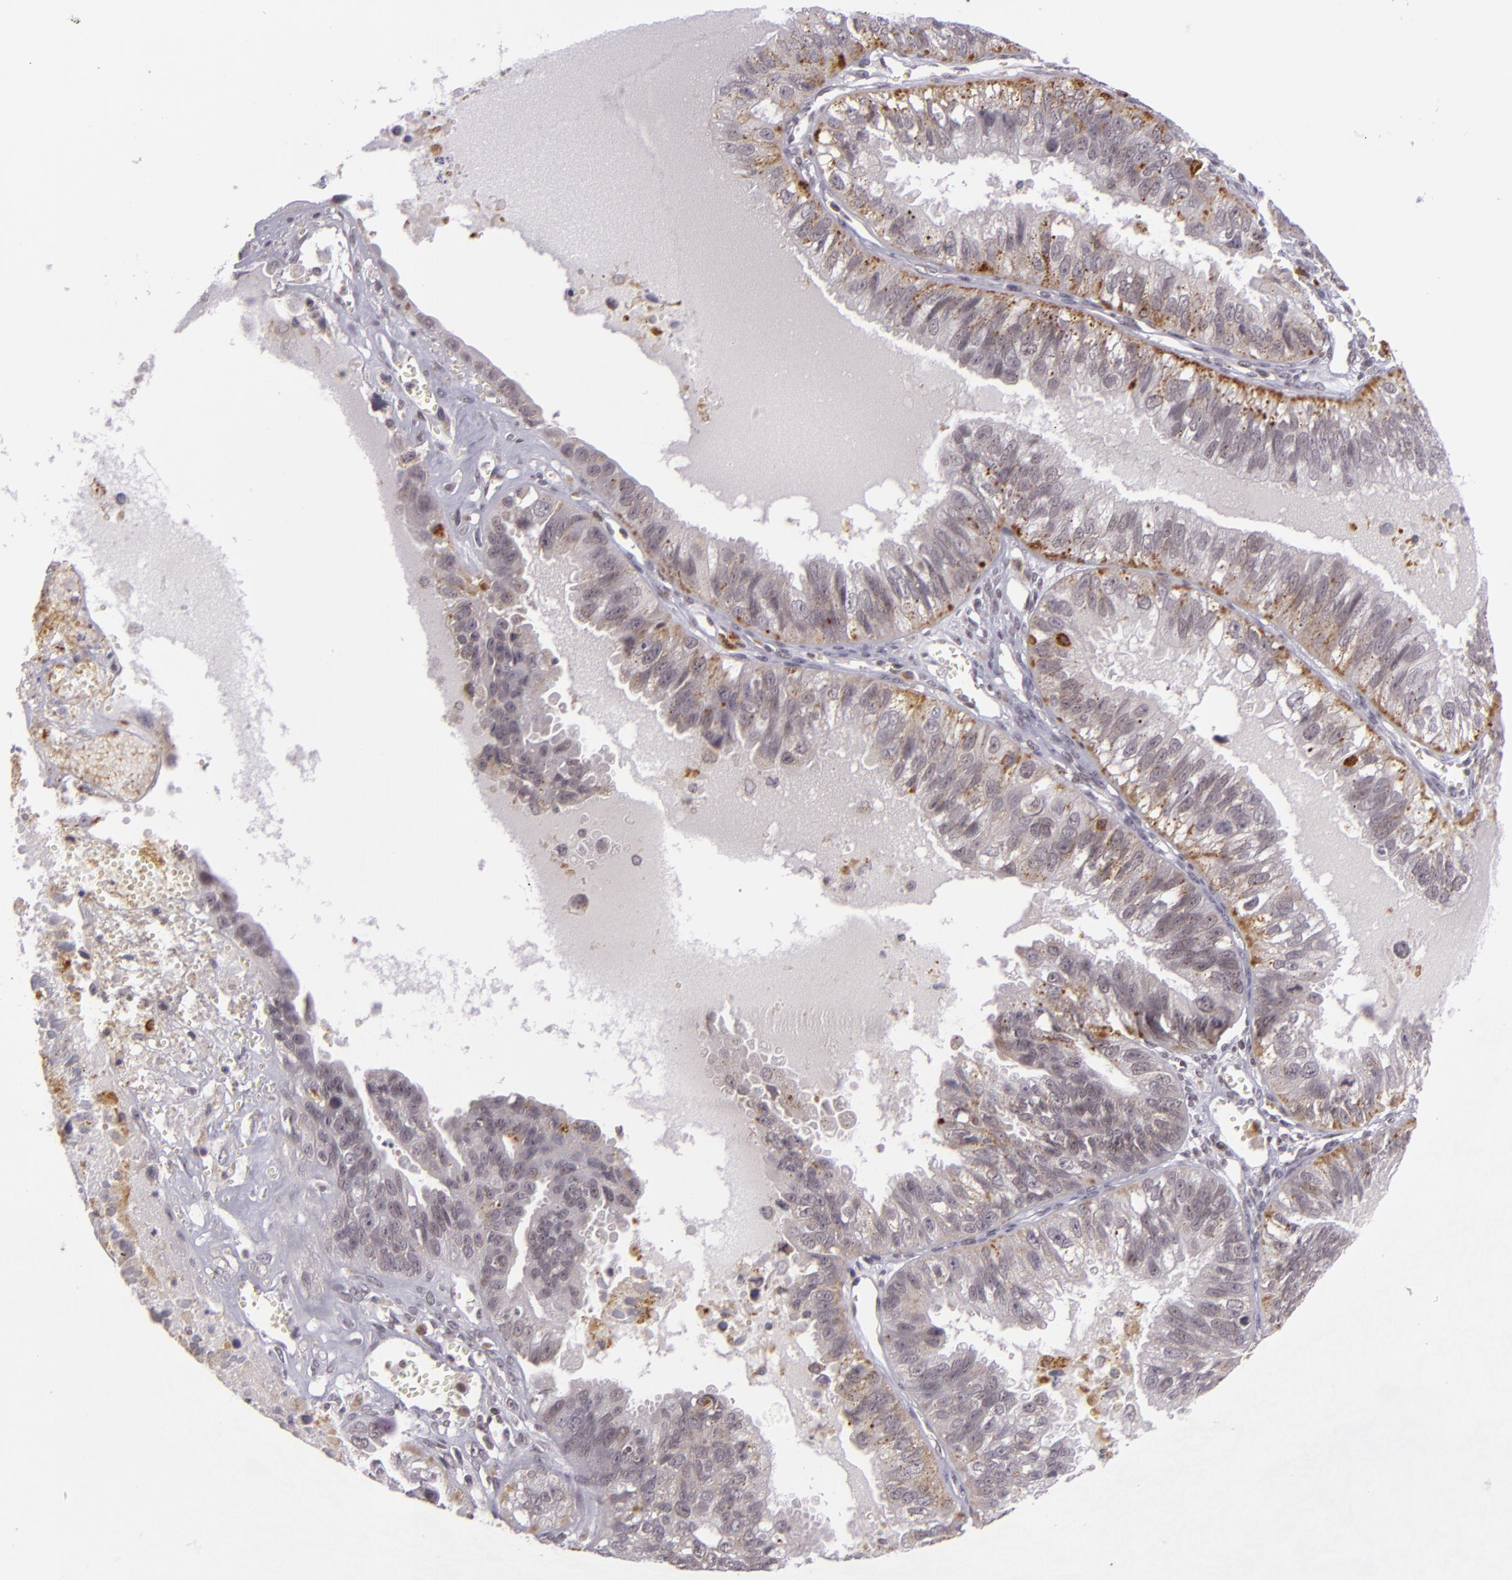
{"staining": {"intensity": "moderate", "quantity": "25%-75%", "location": "cytoplasmic/membranous,nuclear"}, "tissue": "ovarian cancer", "cell_type": "Tumor cells", "image_type": "cancer", "snomed": [{"axis": "morphology", "description": "Carcinoma, endometroid"}, {"axis": "topography", "description": "Ovary"}], "caption": "Tumor cells demonstrate medium levels of moderate cytoplasmic/membranous and nuclear positivity in about 25%-75% of cells in endometroid carcinoma (ovarian).", "gene": "ZFX", "patient": {"sex": "female", "age": 85}}